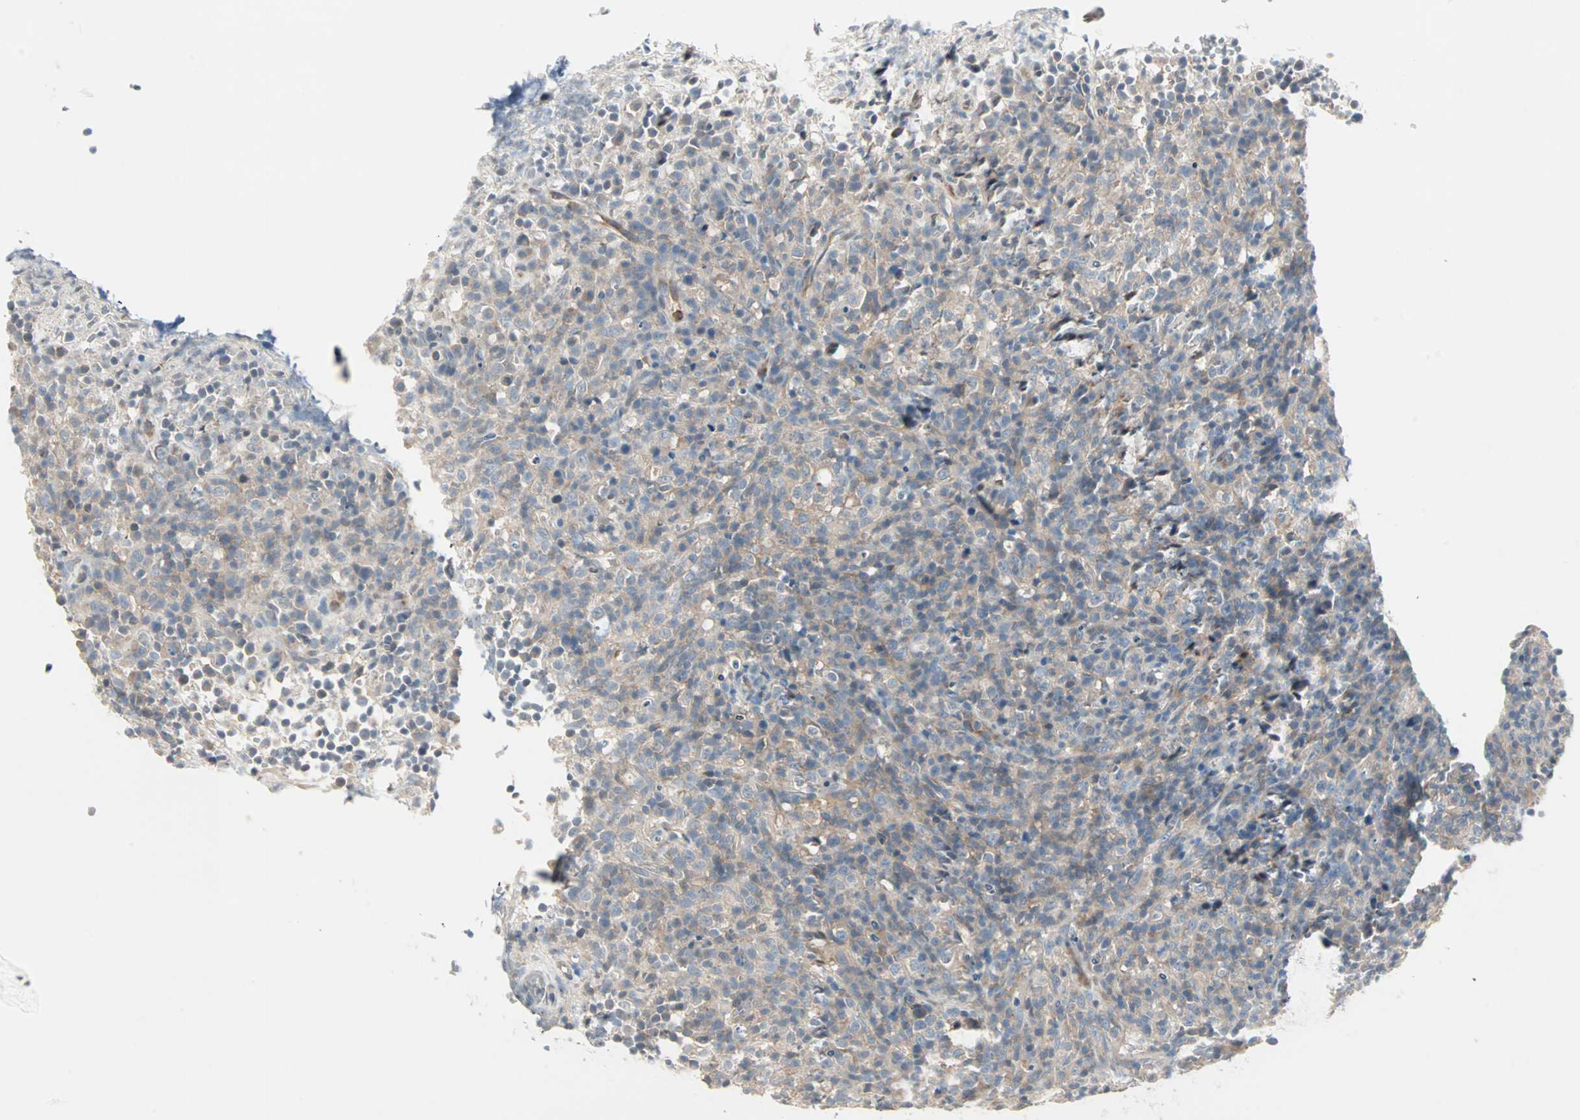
{"staining": {"intensity": "weak", "quantity": ">75%", "location": "cytoplasmic/membranous"}, "tissue": "lymphoma", "cell_type": "Tumor cells", "image_type": "cancer", "snomed": [{"axis": "morphology", "description": "Malignant lymphoma, non-Hodgkin's type, High grade"}, {"axis": "topography", "description": "Lymph node"}], "caption": "Protein expression analysis of human lymphoma reveals weak cytoplasmic/membranous positivity in approximately >75% of tumor cells.", "gene": "ZFP36", "patient": {"sex": "female", "age": 76}}